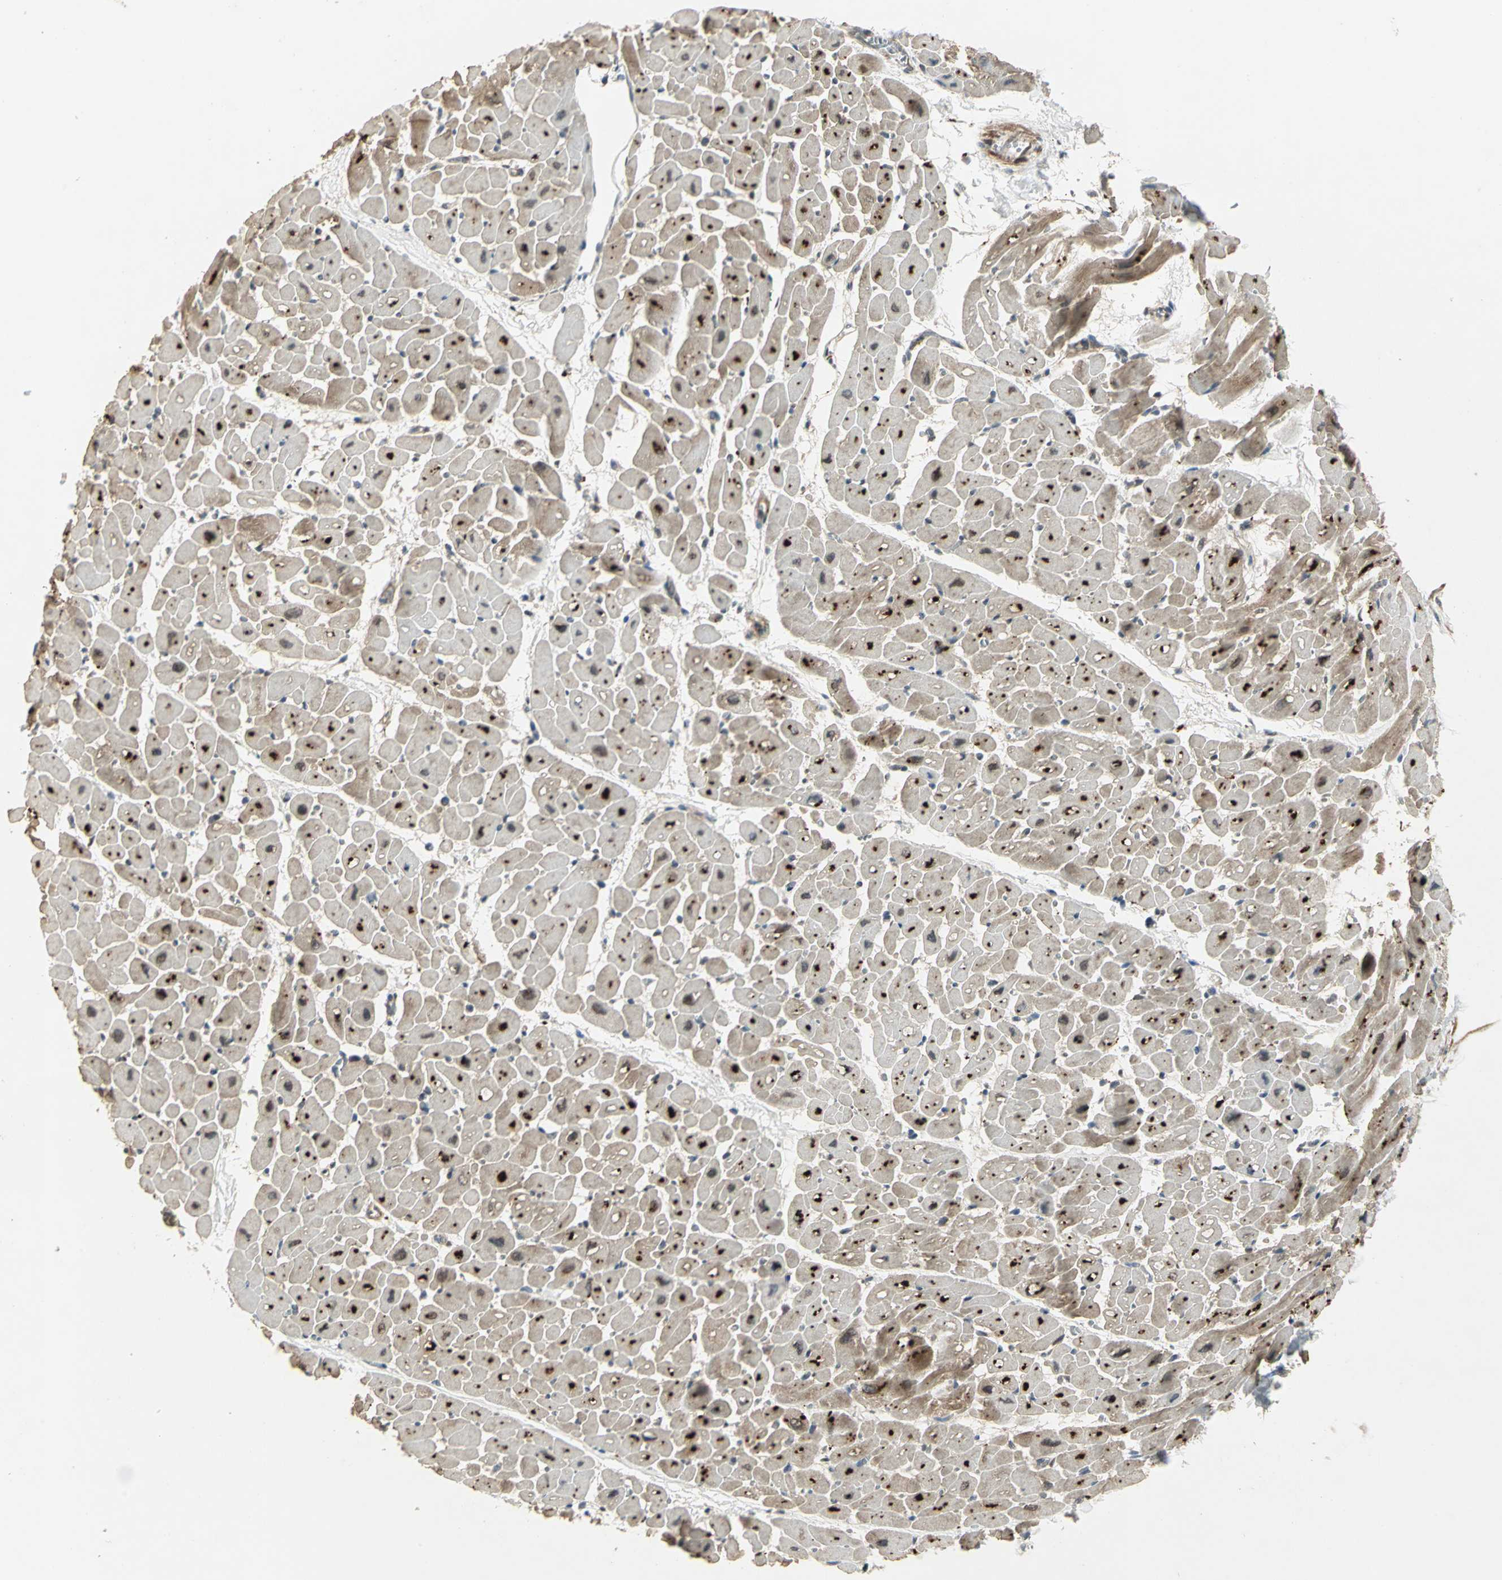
{"staining": {"intensity": "strong", "quantity": "25%-75%", "location": "cytoplasmic/membranous"}, "tissue": "heart muscle", "cell_type": "Cardiomyocytes", "image_type": "normal", "snomed": [{"axis": "morphology", "description": "Normal tissue, NOS"}, {"axis": "topography", "description": "Heart"}], "caption": "Heart muscle stained for a protein exhibits strong cytoplasmic/membranous positivity in cardiomyocytes. The protein is shown in brown color, while the nuclei are stained blue.", "gene": "PLAGL2", "patient": {"sex": "male", "age": 45}}